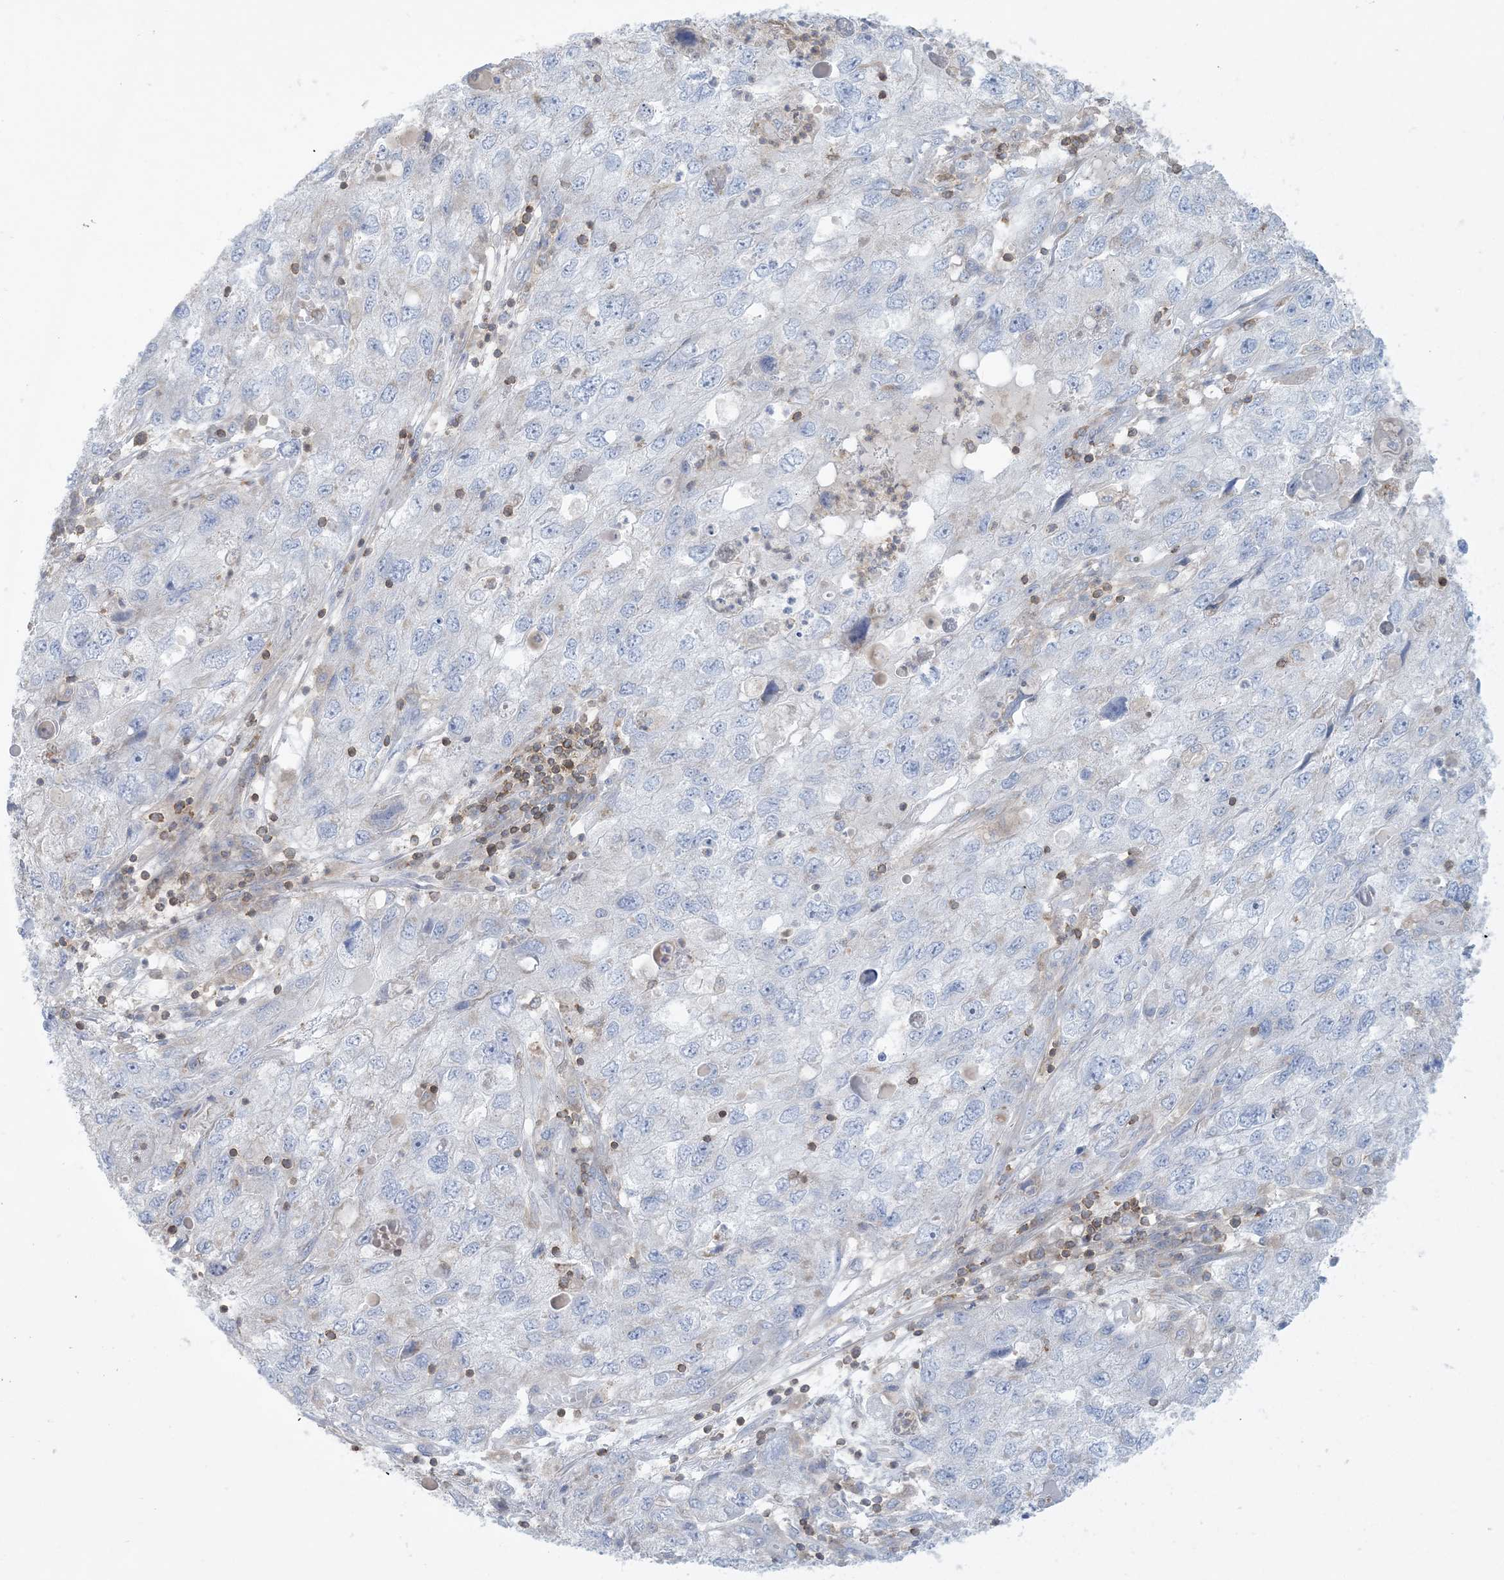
{"staining": {"intensity": "negative", "quantity": "none", "location": "none"}, "tissue": "endometrial cancer", "cell_type": "Tumor cells", "image_type": "cancer", "snomed": [{"axis": "morphology", "description": "Adenocarcinoma, NOS"}, {"axis": "topography", "description": "Endometrium"}], "caption": "This is an IHC micrograph of adenocarcinoma (endometrial). There is no positivity in tumor cells.", "gene": "ARHGAP30", "patient": {"sex": "female", "age": 49}}